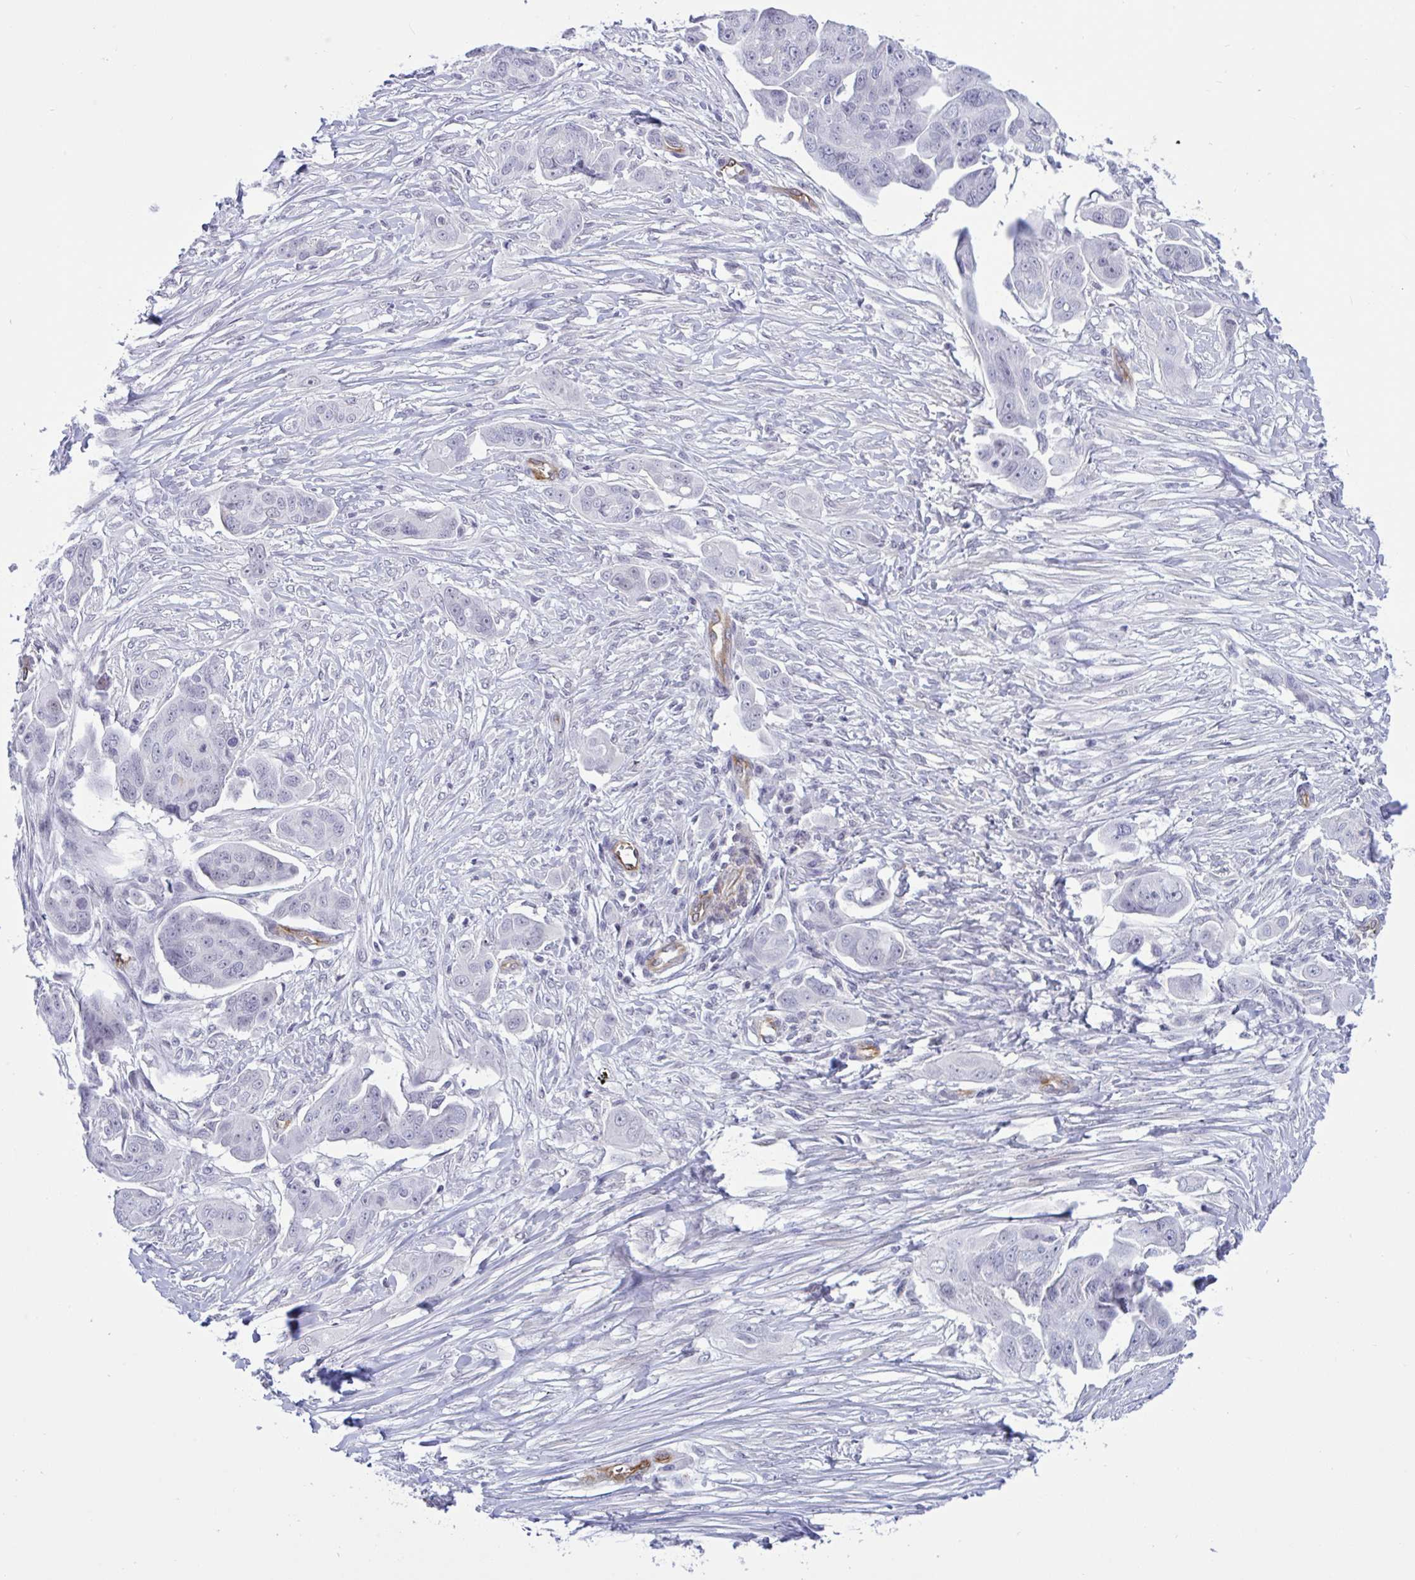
{"staining": {"intensity": "negative", "quantity": "none", "location": "none"}, "tissue": "ovarian cancer", "cell_type": "Tumor cells", "image_type": "cancer", "snomed": [{"axis": "morphology", "description": "Carcinoma, endometroid"}, {"axis": "topography", "description": "Ovary"}], "caption": "An image of ovarian cancer (endometroid carcinoma) stained for a protein demonstrates no brown staining in tumor cells.", "gene": "EML1", "patient": {"sex": "female", "age": 70}}